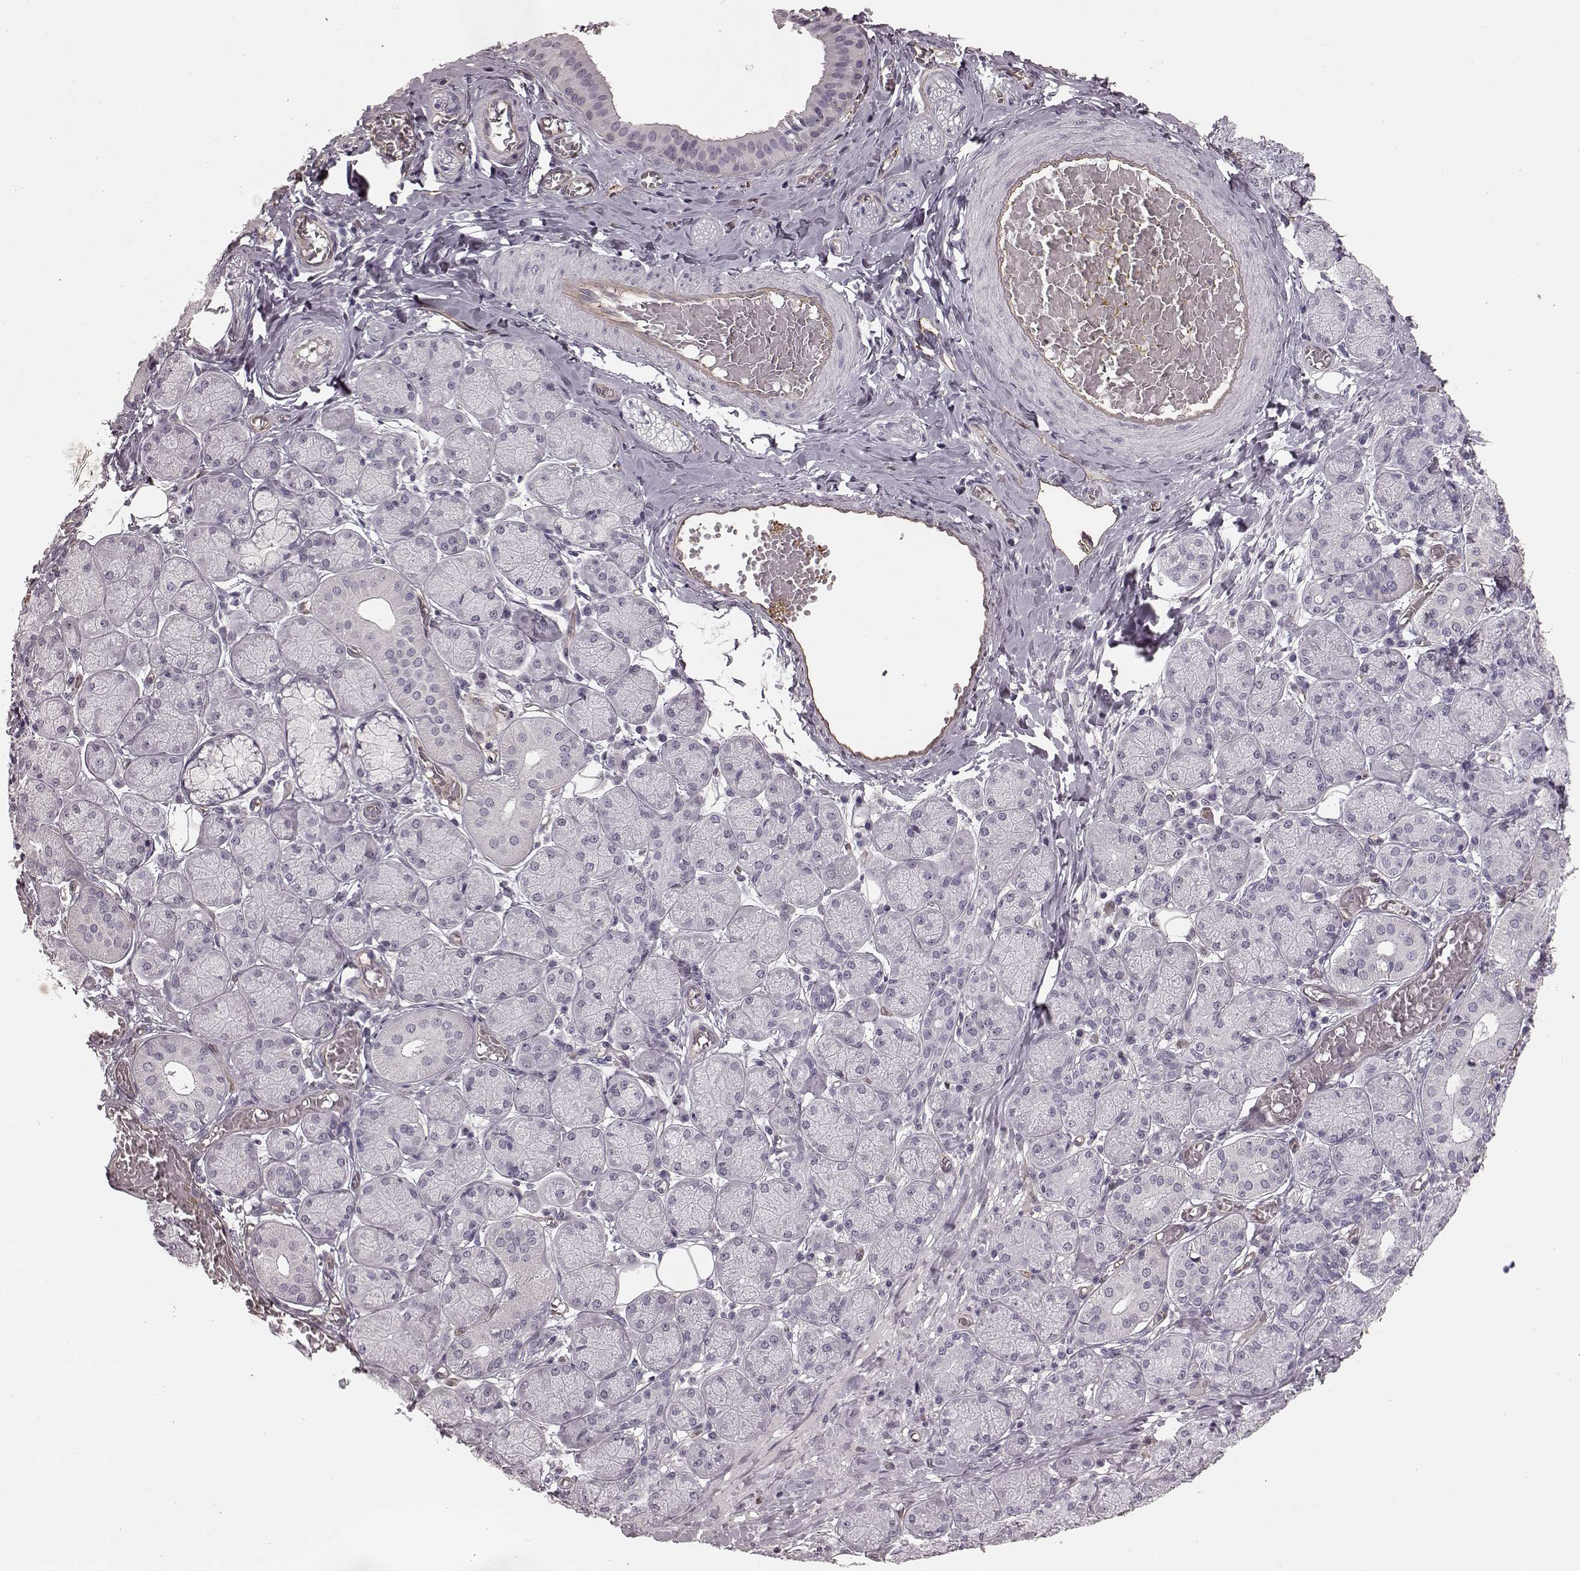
{"staining": {"intensity": "negative", "quantity": "none", "location": "none"}, "tissue": "salivary gland", "cell_type": "Glandular cells", "image_type": "normal", "snomed": [{"axis": "morphology", "description": "Normal tissue, NOS"}, {"axis": "topography", "description": "Salivary gland"}, {"axis": "topography", "description": "Peripheral nerve tissue"}], "caption": "High power microscopy image of an immunohistochemistry (IHC) micrograph of benign salivary gland, revealing no significant positivity in glandular cells.", "gene": "EIF4E1B", "patient": {"sex": "female", "age": 24}}